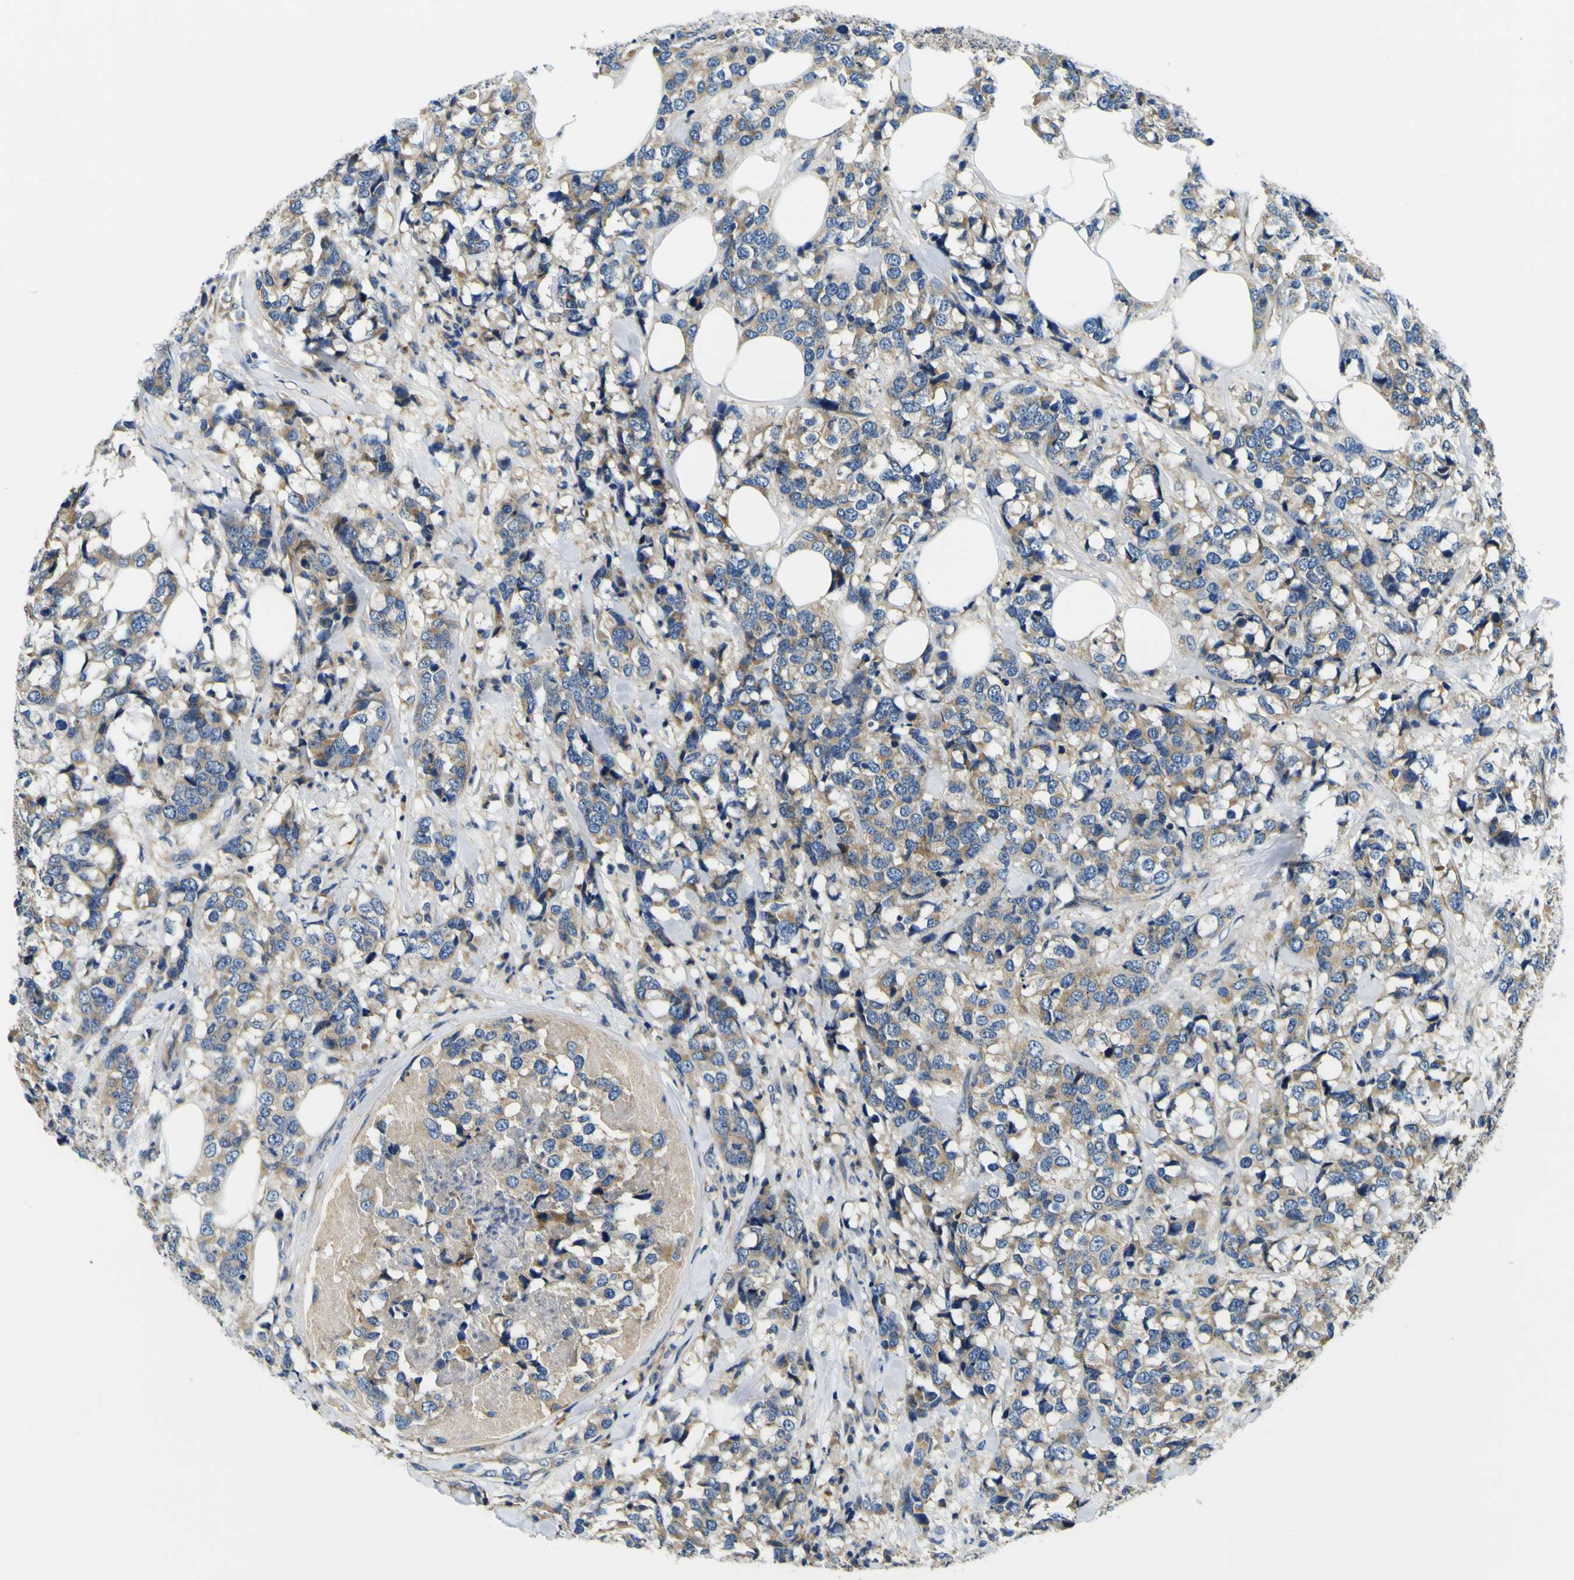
{"staining": {"intensity": "moderate", "quantity": ">75%", "location": "cytoplasmic/membranous"}, "tissue": "breast cancer", "cell_type": "Tumor cells", "image_type": "cancer", "snomed": [{"axis": "morphology", "description": "Lobular carcinoma"}, {"axis": "topography", "description": "Breast"}], "caption": "A micrograph of breast cancer stained for a protein reveals moderate cytoplasmic/membranous brown staining in tumor cells.", "gene": "CLSTN1", "patient": {"sex": "female", "age": 59}}